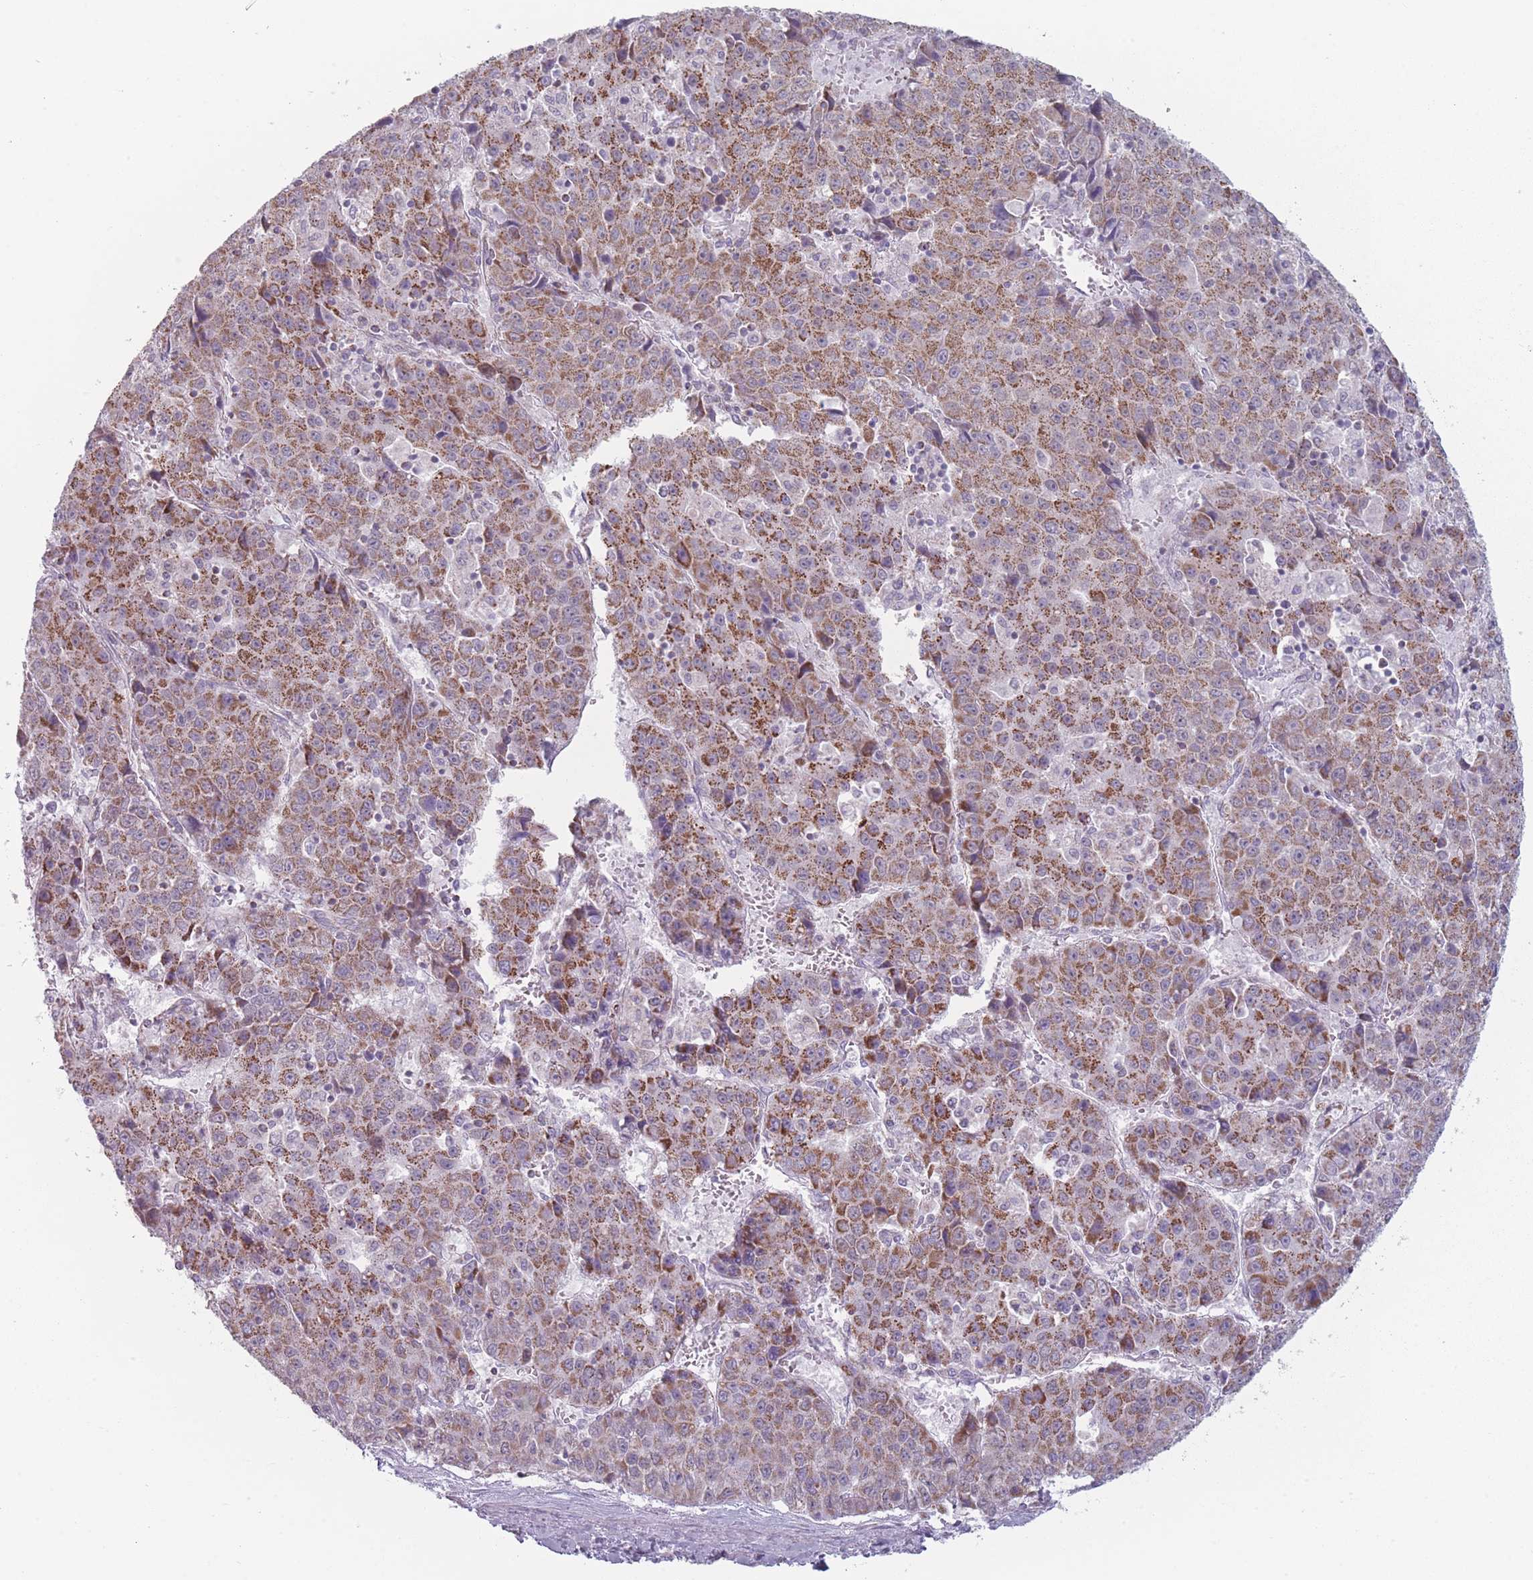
{"staining": {"intensity": "moderate", "quantity": ">75%", "location": "cytoplasmic/membranous"}, "tissue": "liver cancer", "cell_type": "Tumor cells", "image_type": "cancer", "snomed": [{"axis": "morphology", "description": "Carcinoma, Hepatocellular, NOS"}, {"axis": "topography", "description": "Liver"}], "caption": "IHC of human liver cancer reveals medium levels of moderate cytoplasmic/membranous positivity in approximately >75% of tumor cells.", "gene": "DCHS1", "patient": {"sex": "female", "age": 53}}